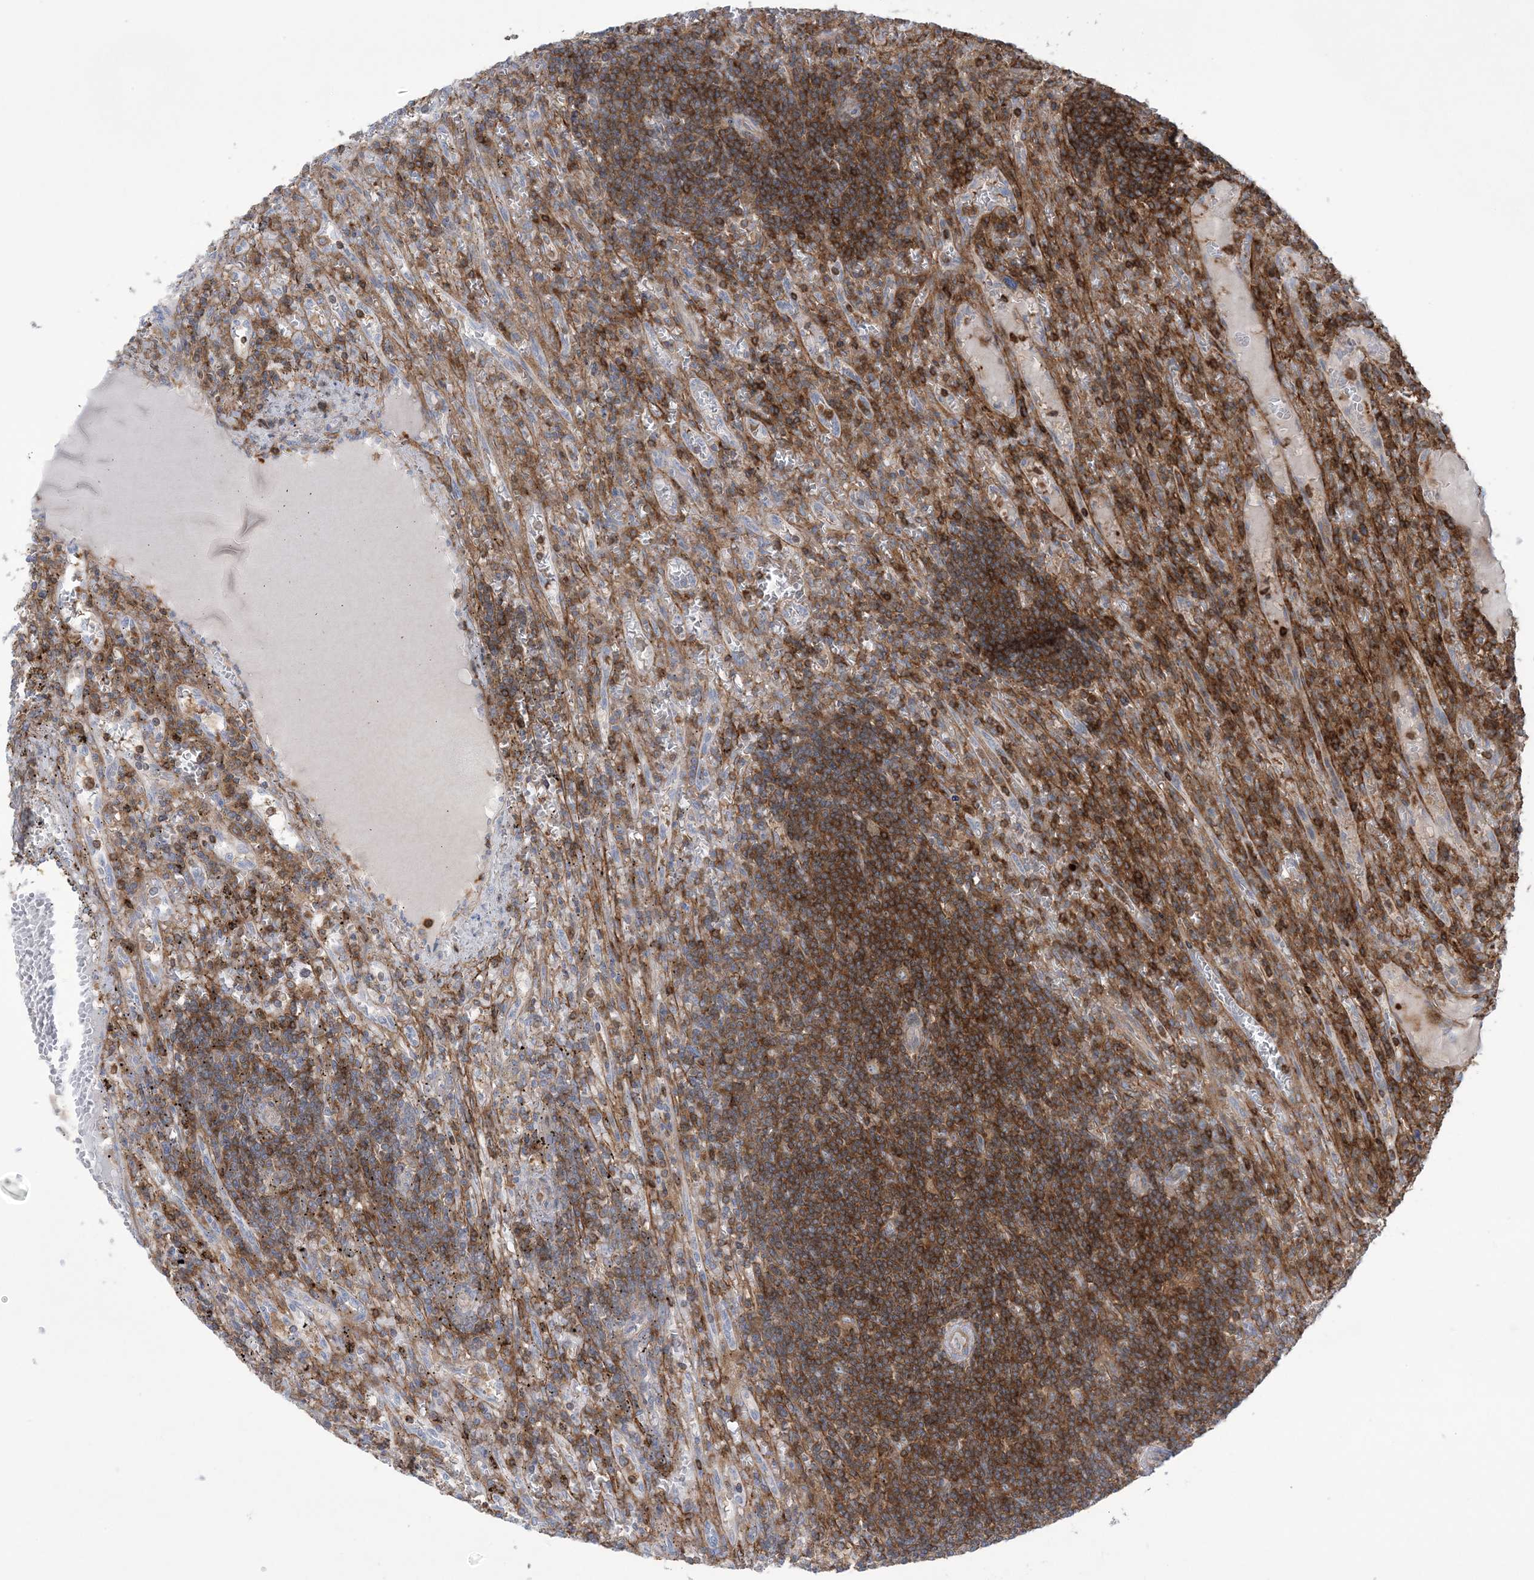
{"staining": {"intensity": "strong", "quantity": ">75%", "location": "cytoplasmic/membranous"}, "tissue": "lymphoma", "cell_type": "Tumor cells", "image_type": "cancer", "snomed": [{"axis": "morphology", "description": "Malignant lymphoma, non-Hodgkin's type, Low grade"}, {"axis": "topography", "description": "Spleen"}], "caption": "This micrograph demonstrates lymphoma stained with immunohistochemistry (IHC) to label a protein in brown. The cytoplasmic/membranous of tumor cells show strong positivity for the protein. Nuclei are counter-stained blue.", "gene": "ARHGAP30", "patient": {"sex": "male", "age": 76}}